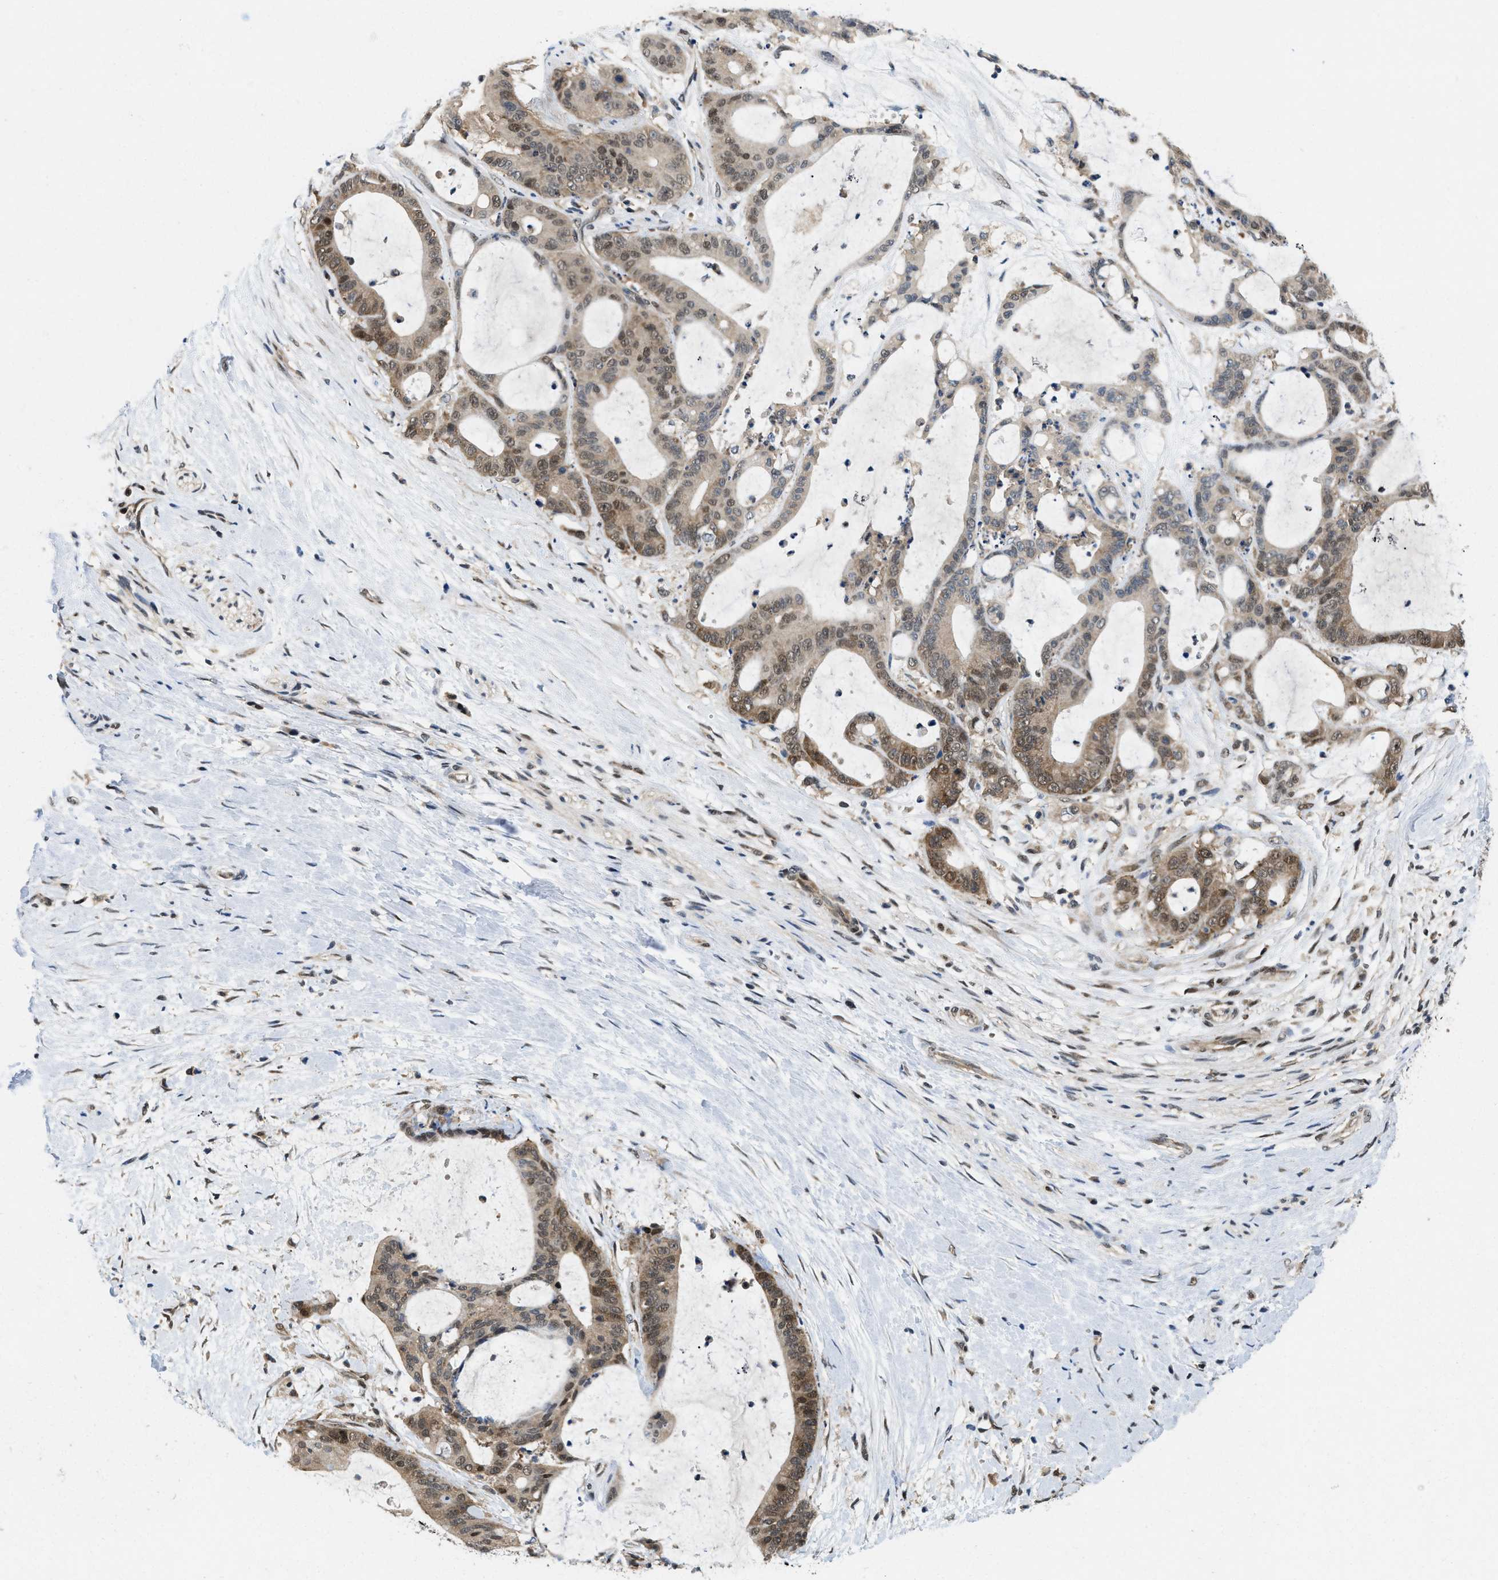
{"staining": {"intensity": "moderate", "quantity": ">75%", "location": "cytoplasmic/membranous,nuclear"}, "tissue": "liver cancer", "cell_type": "Tumor cells", "image_type": "cancer", "snomed": [{"axis": "morphology", "description": "Cholangiocarcinoma"}, {"axis": "topography", "description": "Liver"}], "caption": "Protein expression analysis of human liver cholangiocarcinoma reveals moderate cytoplasmic/membranous and nuclear expression in about >75% of tumor cells.", "gene": "ATF7IP", "patient": {"sex": "female", "age": 73}}